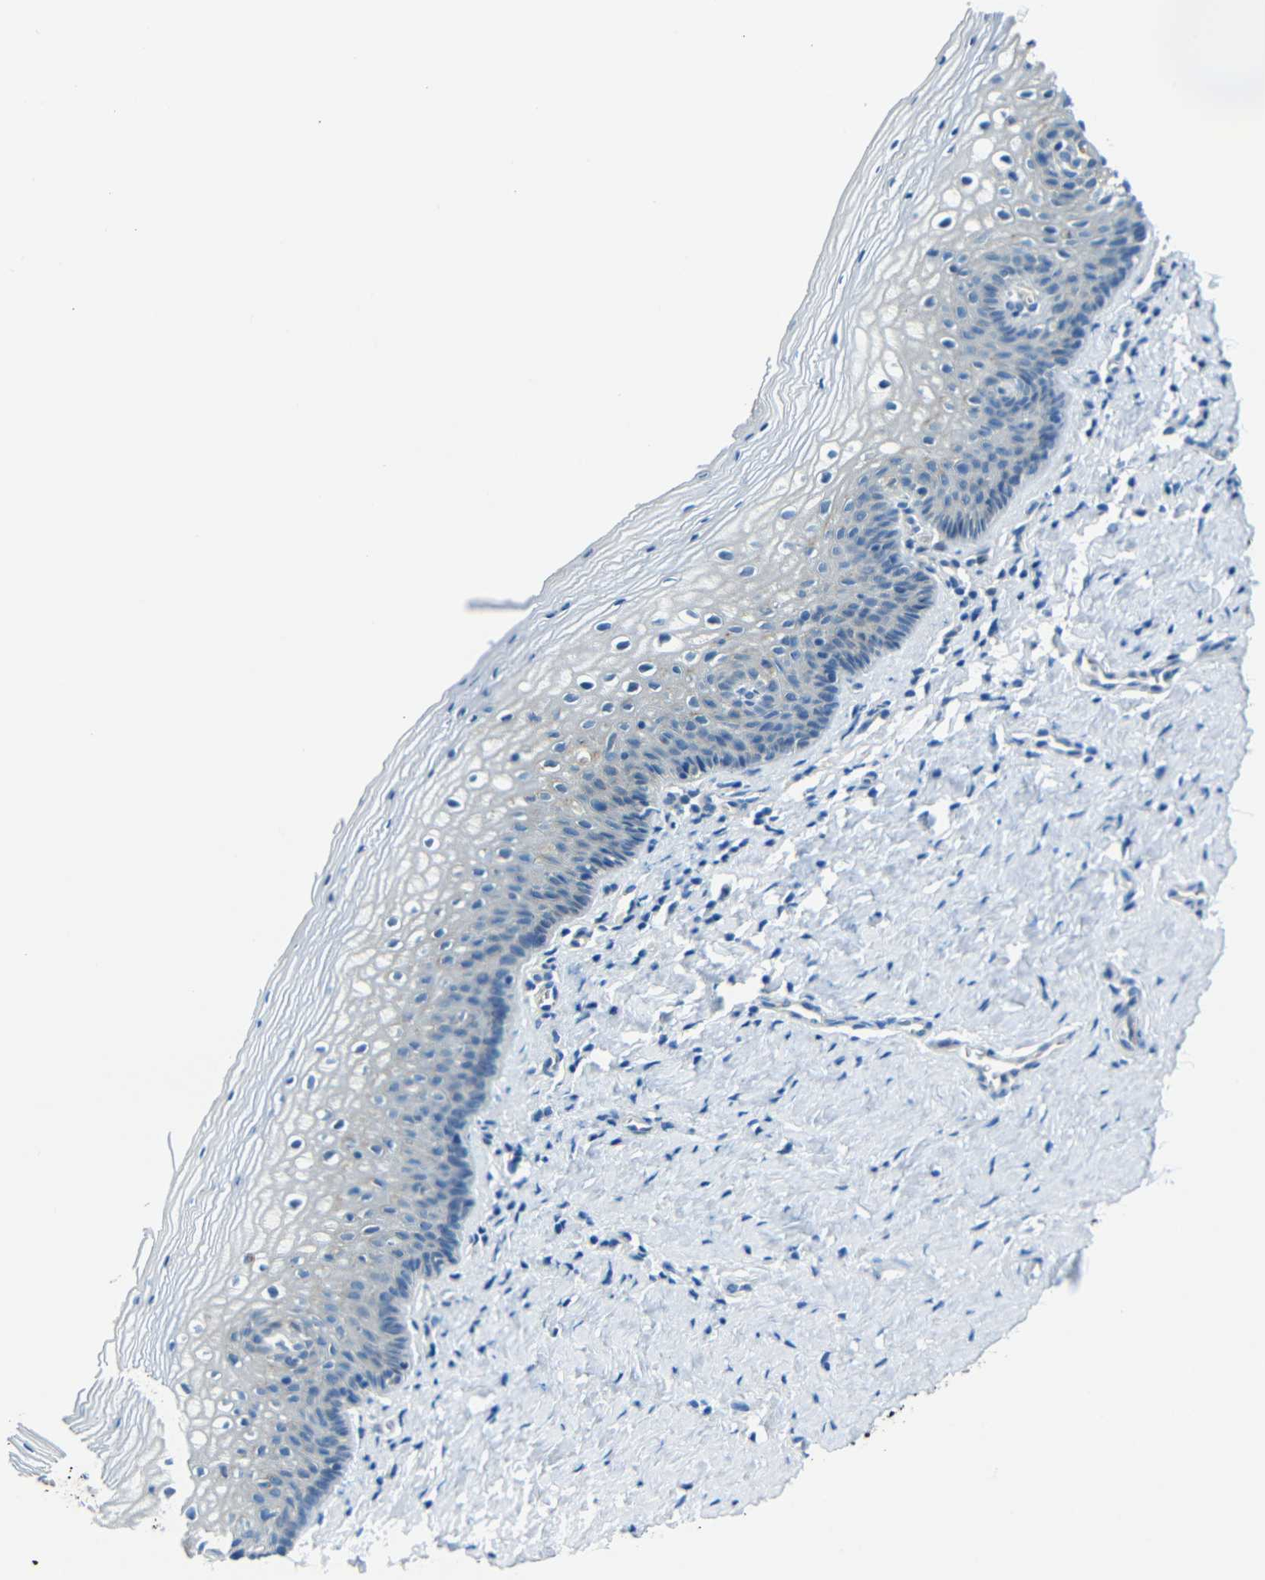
{"staining": {"intensity": "negative", "quantity": "none", "location": "none"}, "tissue": "vagina", "cell_type": "Squamous epithelial cells", "image_type": "normal", "snomed": [{"axis": "morphology", "description": "Normal tissue, NOS"}, {"axis": "topography", "description": "Vagina"}], "caption": "Immunohistochemistry photomicrograph of benign vagina: vagina stained with DAB (3,3'-diaminobenzidine) reveals no significant protein expression in squamous epithelial cells.", "gene": "CYP26B1", "patient": {"sex": "female", "age": 46}}